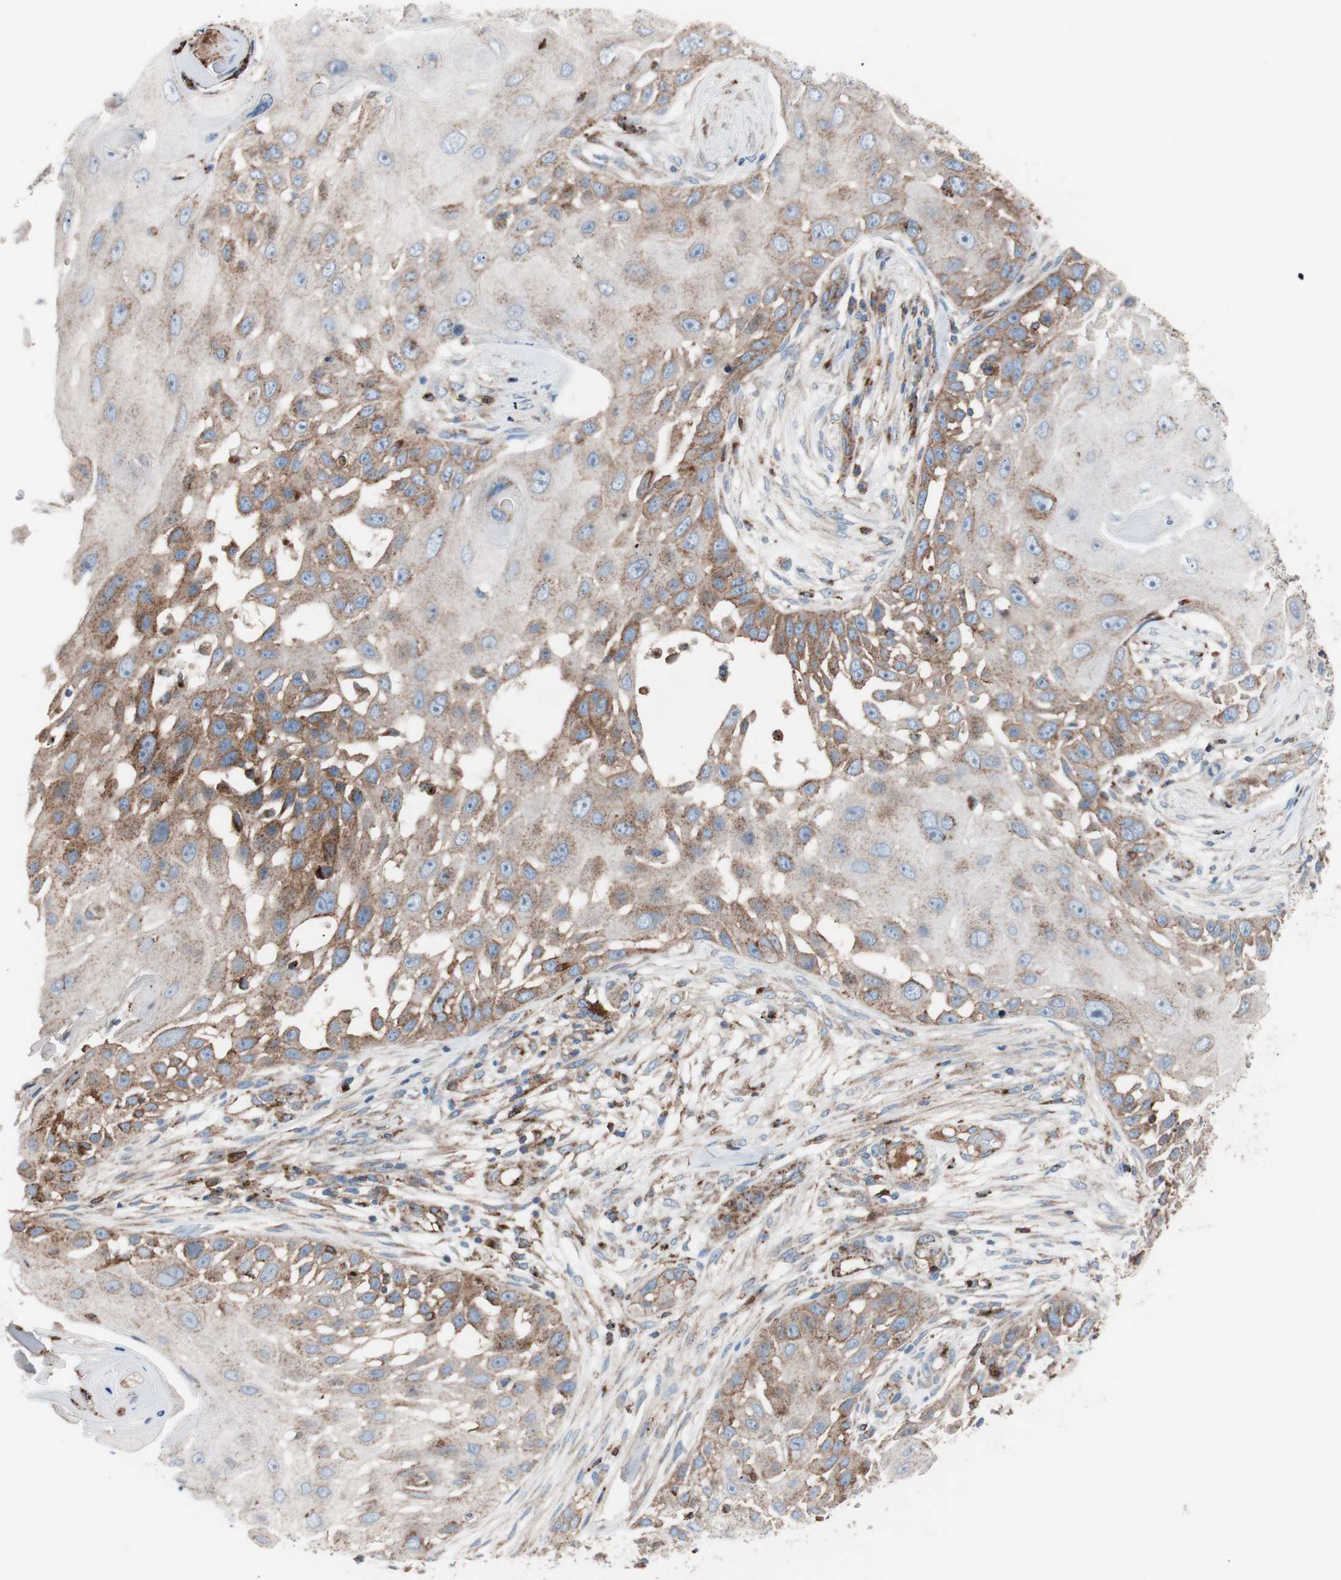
{"staining": {"intensity": "weak", "quantity": "25%-75%", "location": "cytoplasmic/membranous"}, "tissue": "skin cancer", "cell_type": "Tumor cells", "image_type": "cancer", "snomed": [{"axis": "morphology", "description": "Squamous cell carcinoma, NOS"}, {"axis": "topography", "description": "Skin"}], "caption": "Skin cancer (squamous cell carcinoma) stained with IHC shows weak cytoplasmic/membranous expression in approximately 25%-75% of tumor cells. (brown staining indicates protein expression, while blue staining denotes nuclei).", "gene": "FLOT2", "patient": {"sex": "female", "age": 44}}